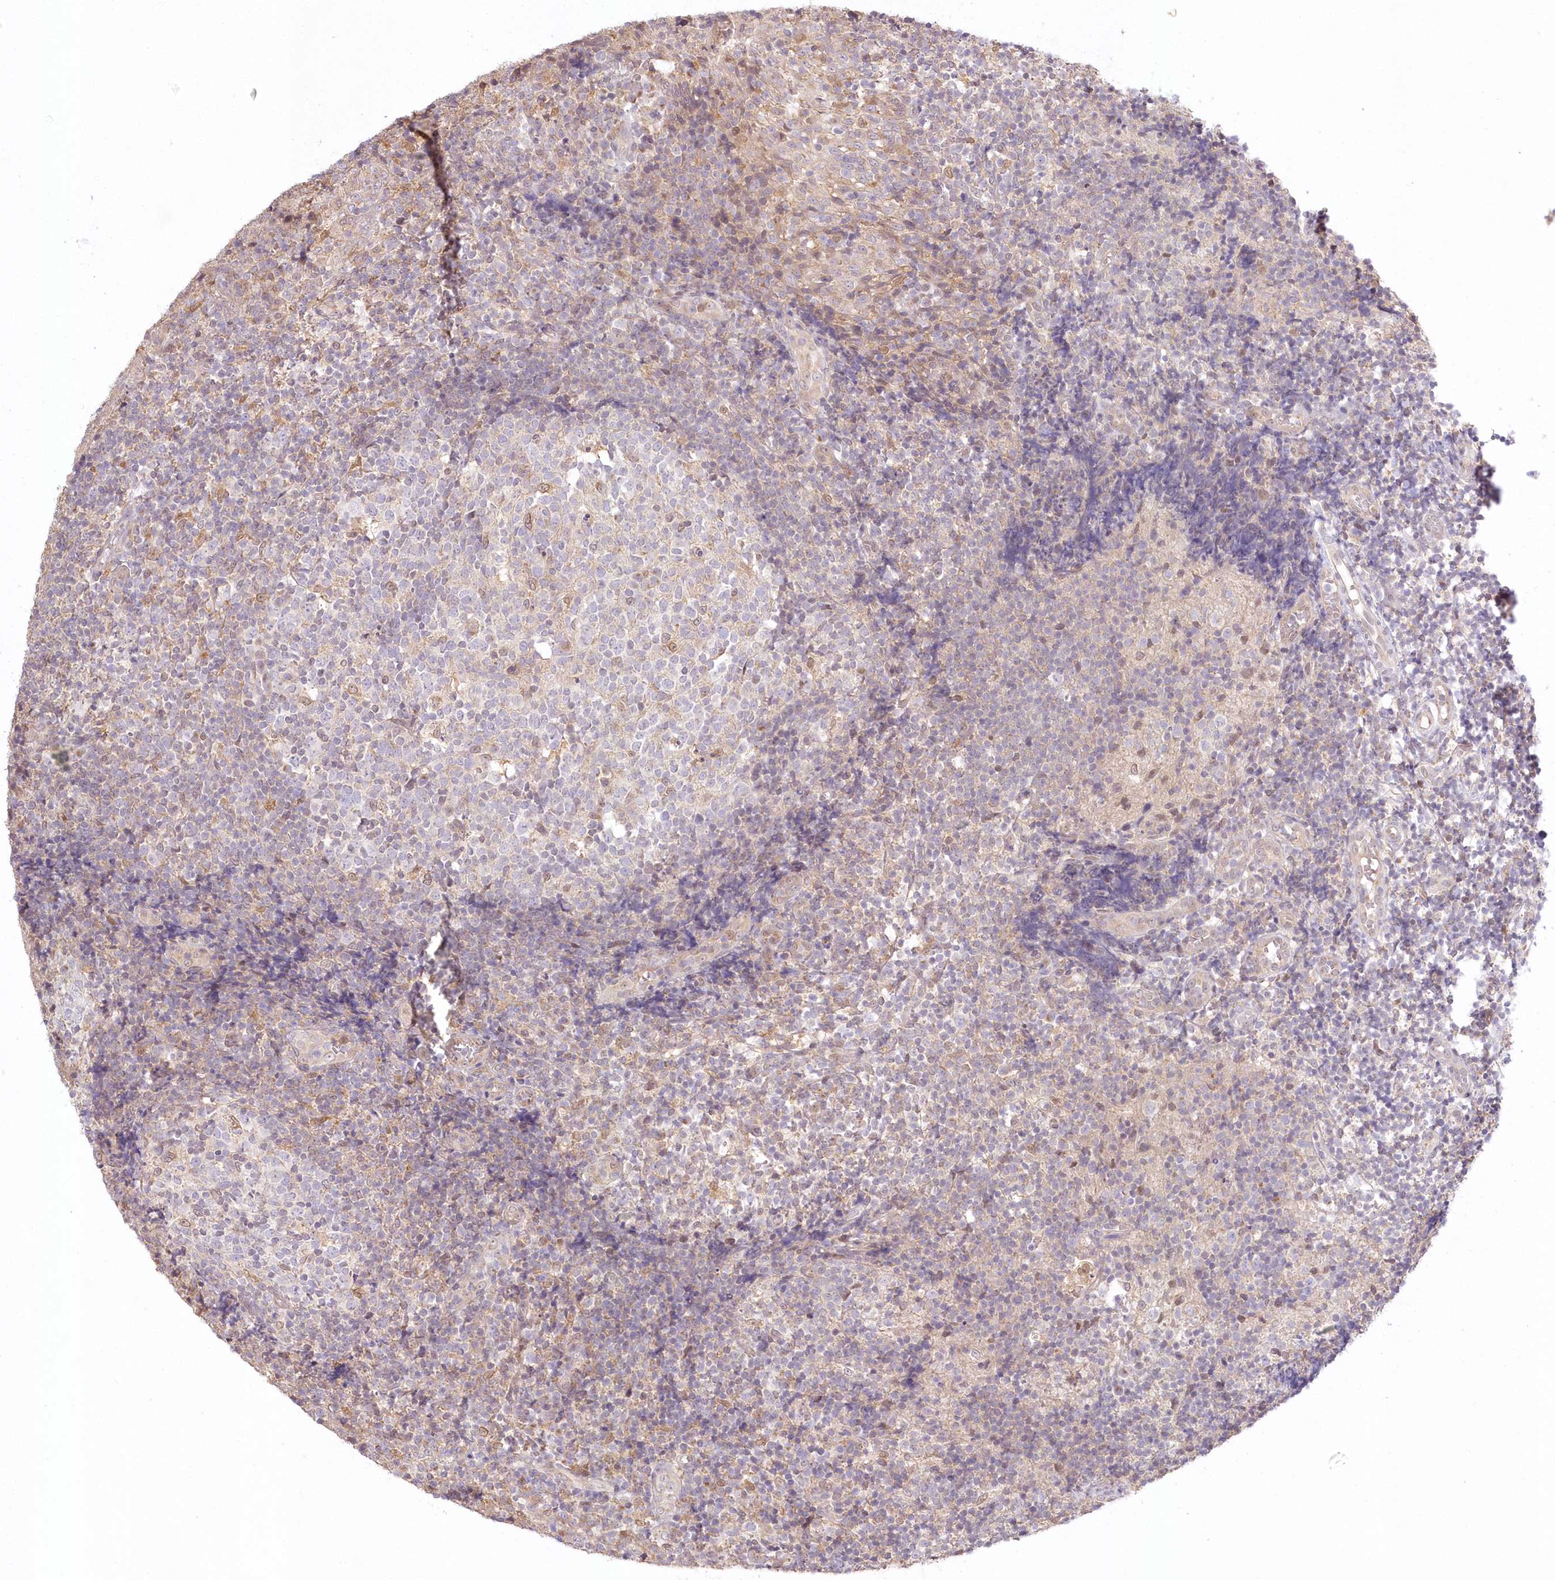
{"staining": {"intensity": "weak", "quantity": "<25%", "location": "cytoplasmic/membranous,nuclear"}, "tissue": "tonsil", "cell_type": "Germinal center cells", "image_type": "normal", "snomed": [{"axis": "morphology", "description": "Normal tissue, NOS"}, {"axis": "topography", "description": "Tonsil"}], "caption": "A high-resolution micrograph shows immunohistochemistry (IHC) staining of normal tonsil, which demonstrates no significant positivity in germinal center cells. (DAB immunohistochemistry with hematoxylin counter stain).", "gene": "RNPEP", "patient": {"sex": "female", "age": 19}}